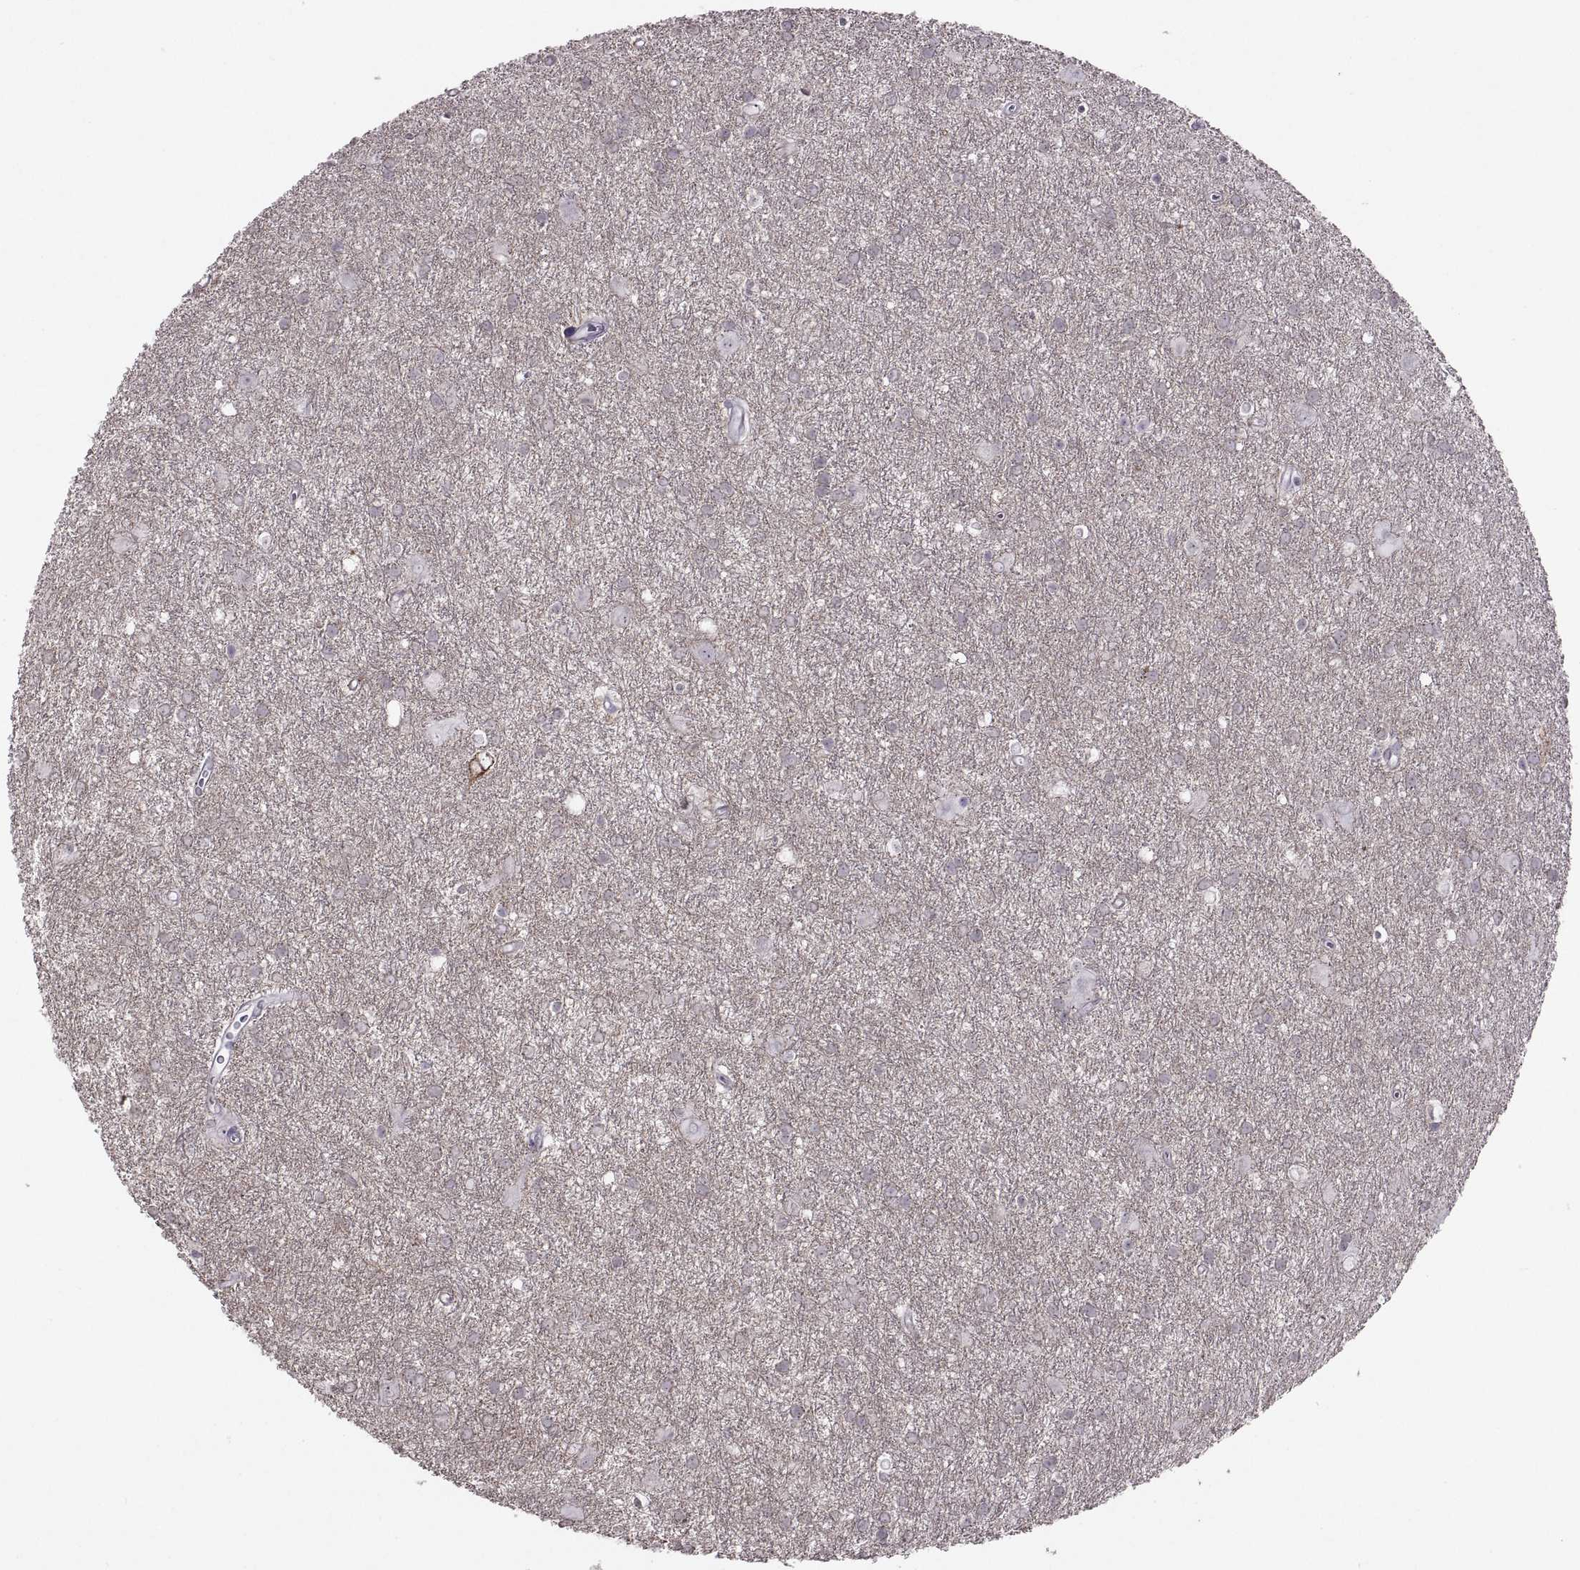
{"staining": {"intensity": "negative", "quantity": "none", "location": "none"}, "tissue": "glioma", "cell_type": "Tumor cells", "image_type": "cancer", "snomed": [{"axis": "morphology", "description": "Glioma, malignant, Low grade"}, {"axis": "topography", "description": "Brain"}], "caption": "The histopathology image shows no staining of tumor cells in malignant low-grade glioma. (Brightfield microscopy of DAB (3,3'-diaminobenzidine) IHC at high magnification).", "gene": "ASIC2", "patient": {"sex": "male", "age": 58}}